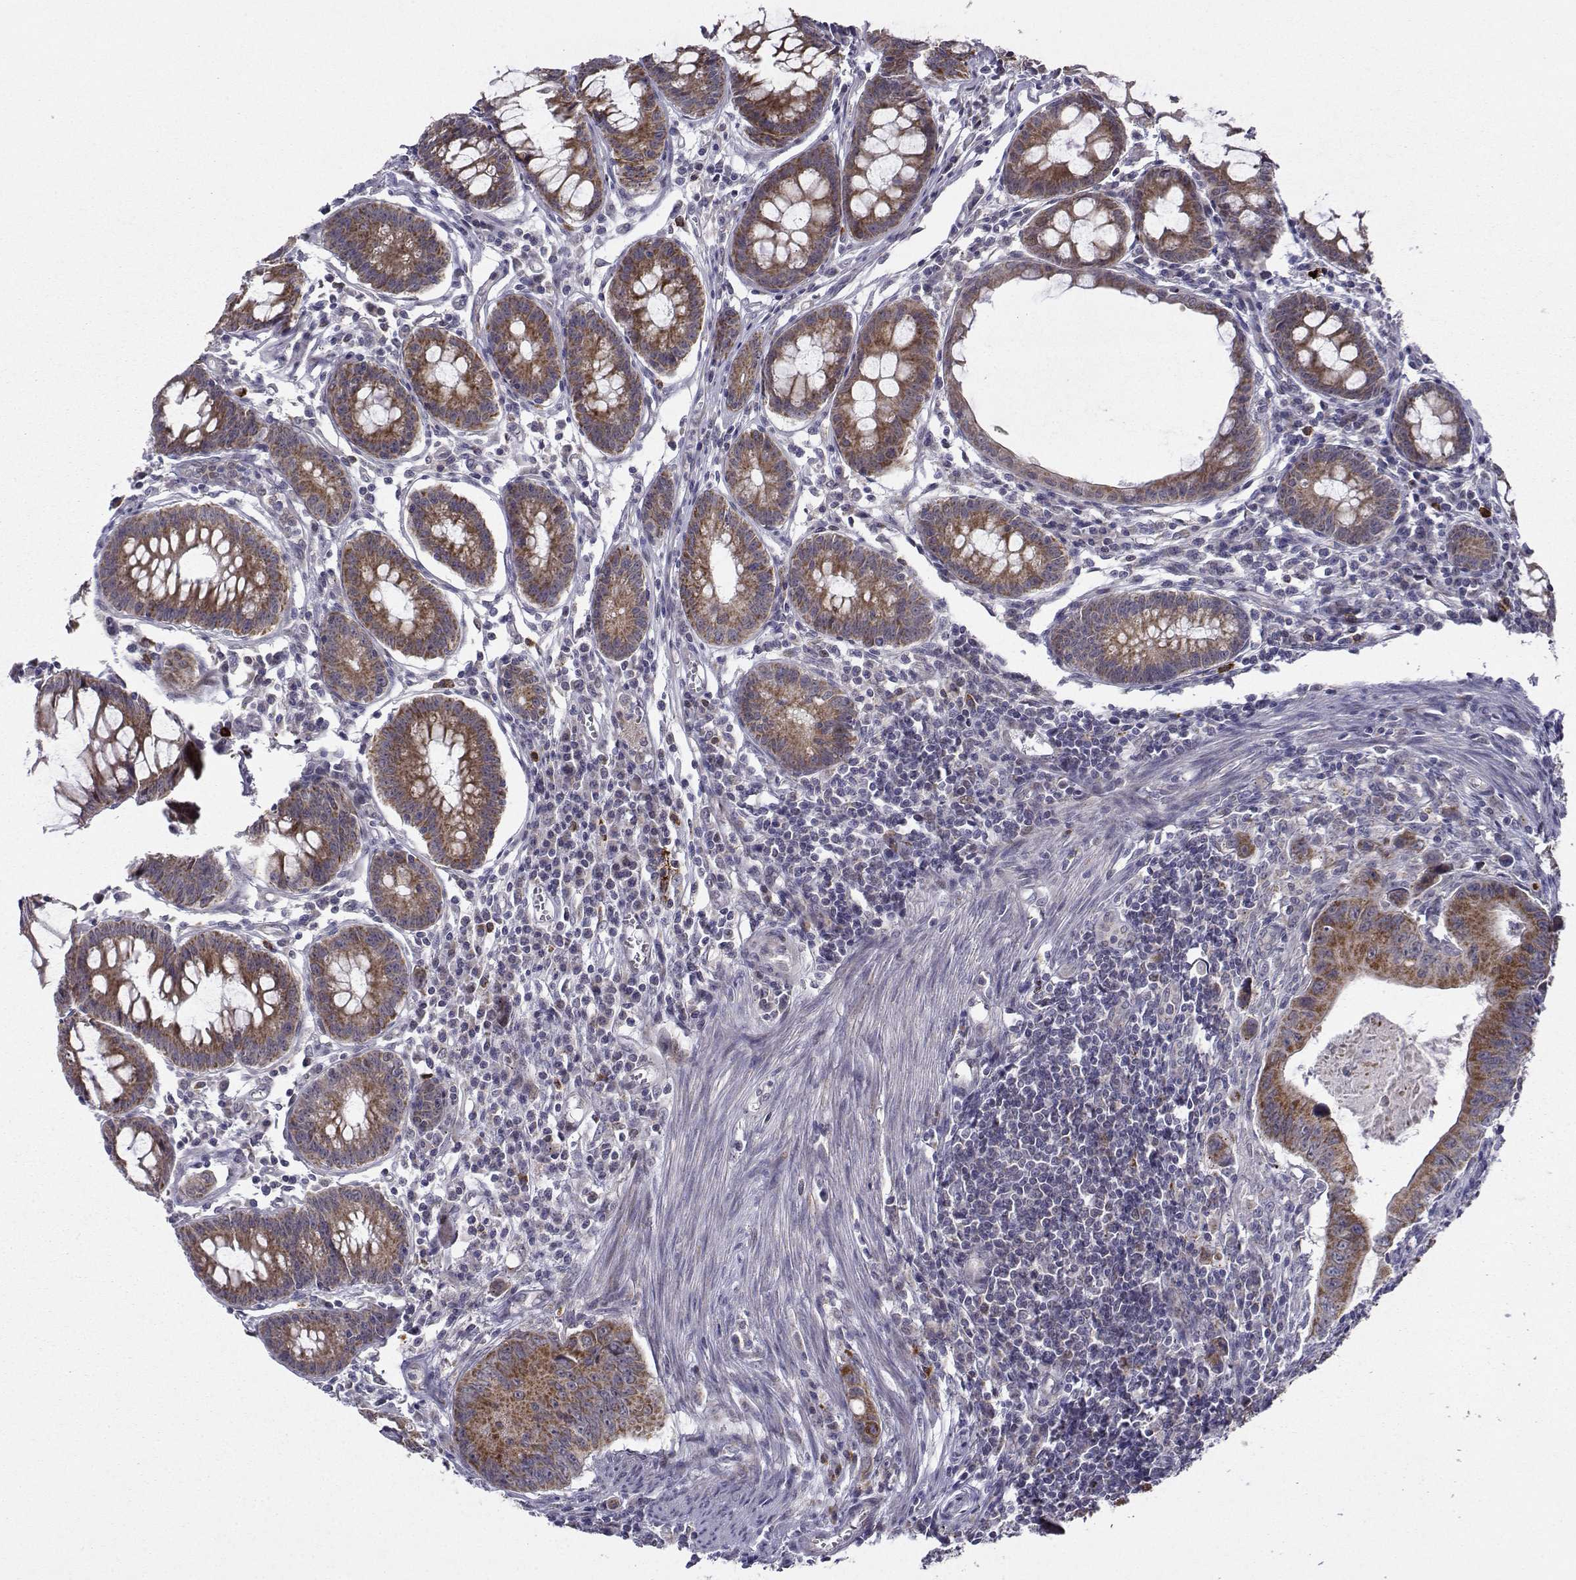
{"staining": {"intensity": "strong", "quantity": ">75%", "location": "cytoplasmic/membranous"}, "tissue": "colorectal cancer", "cell_type": "Tumor cells", "image_type": "cancer", "snomed": [{"axis": "morphology", "description": "Adenocarcinoma, NOS"}, {"axis": "topography", "description": "Colon"}], "caption": "Tumor cells display high levels of strong cytoplasmic/membranous positivity in approximately >75% of cells in human colorectal adenocarcinoma.", "gene": "NECAB3", "patient": {"sex": "female", "age": 87}}